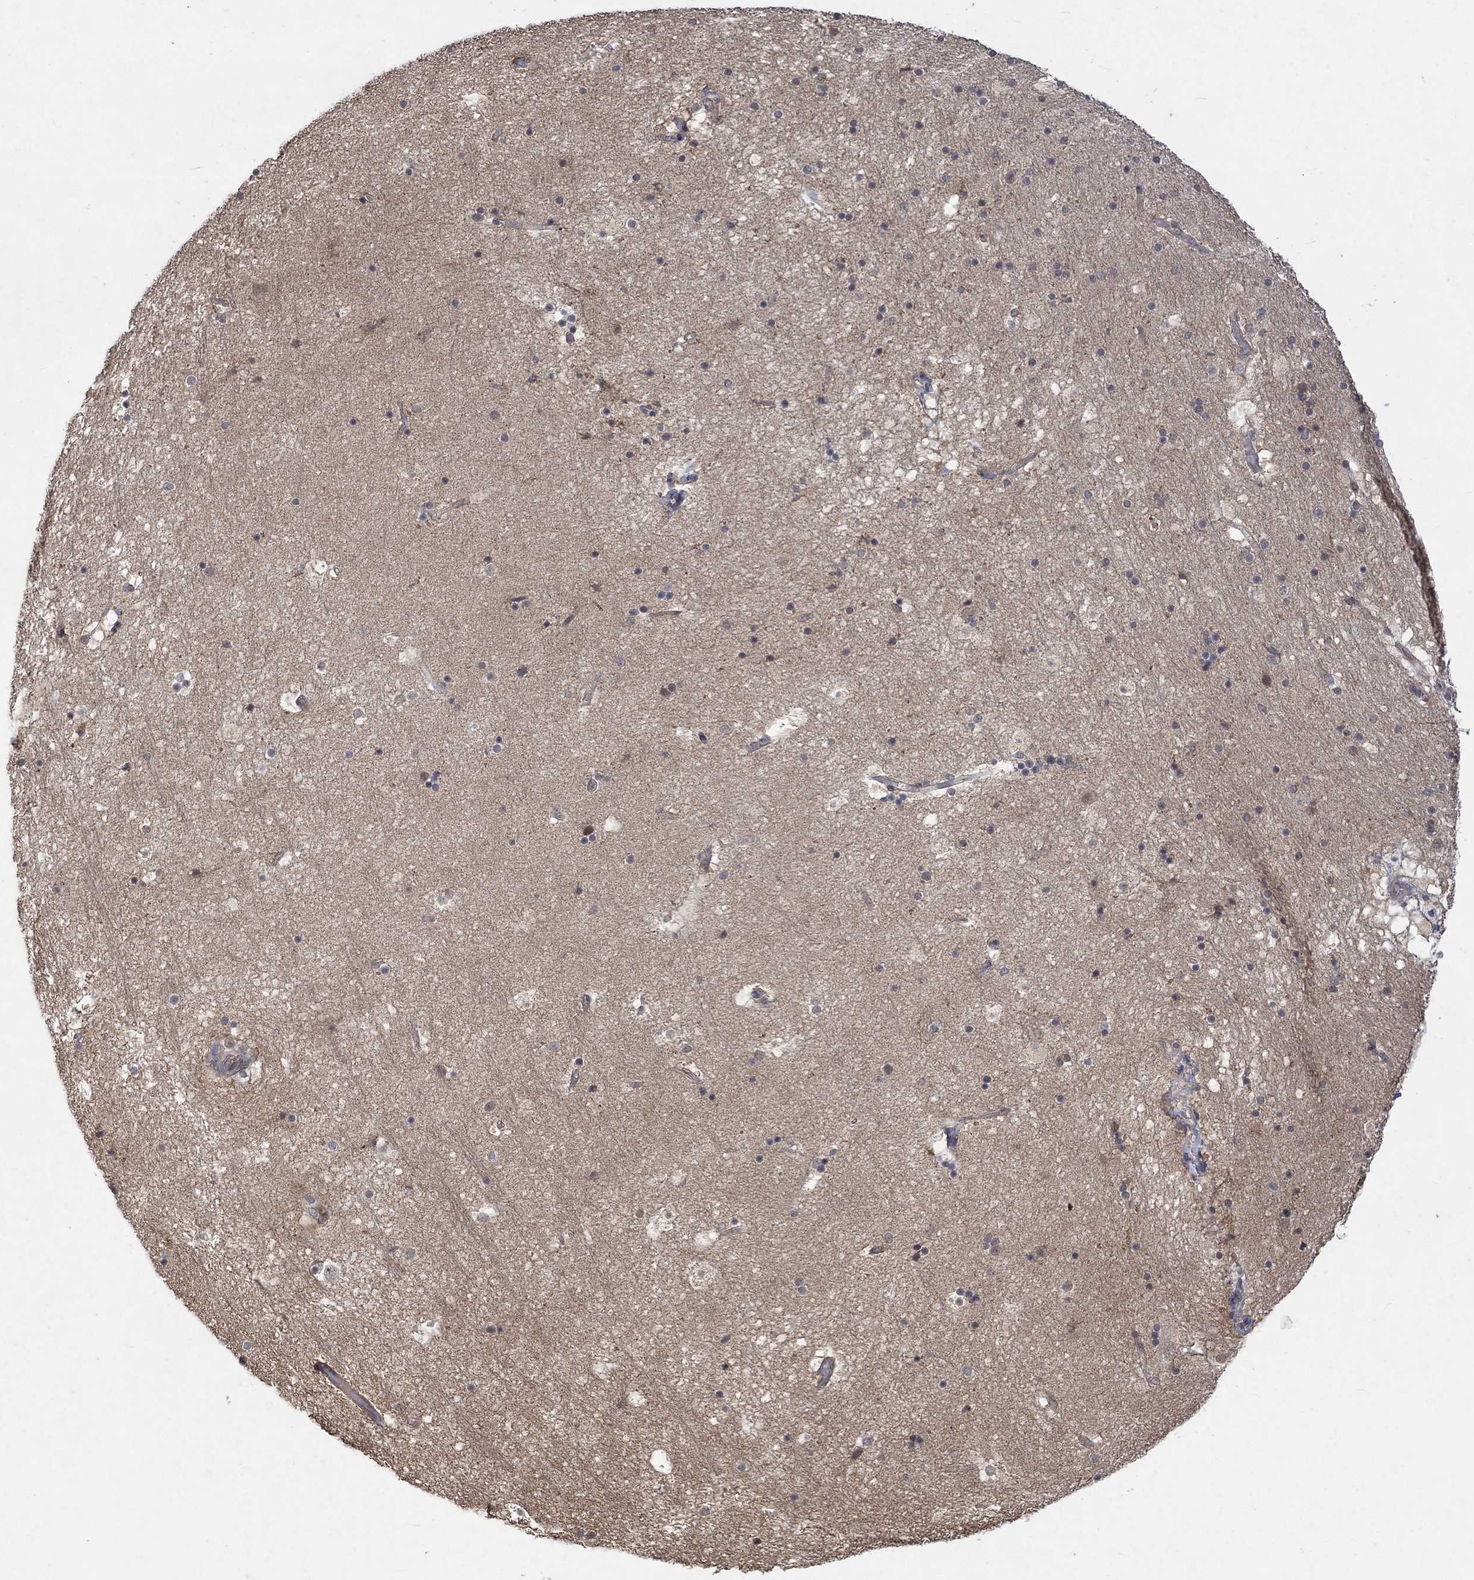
{"staining": {"intensity": "negative", "quantity": "none", "location": "none"}, "tissue": "hippocampus", "cell_type": "Glial cells", "image_type": "normal", "snomed": [{"axis": "morphology", "description": "Normal tissue, NOS"}, {"axis": "topography", "description": "Hippocampus"}], "caption": "The photomicrograph exhibits no staining of glial cells in normal hippocampus.", "gene": "GRIN2D", "patient": {"sex": "male", "age": 51}}